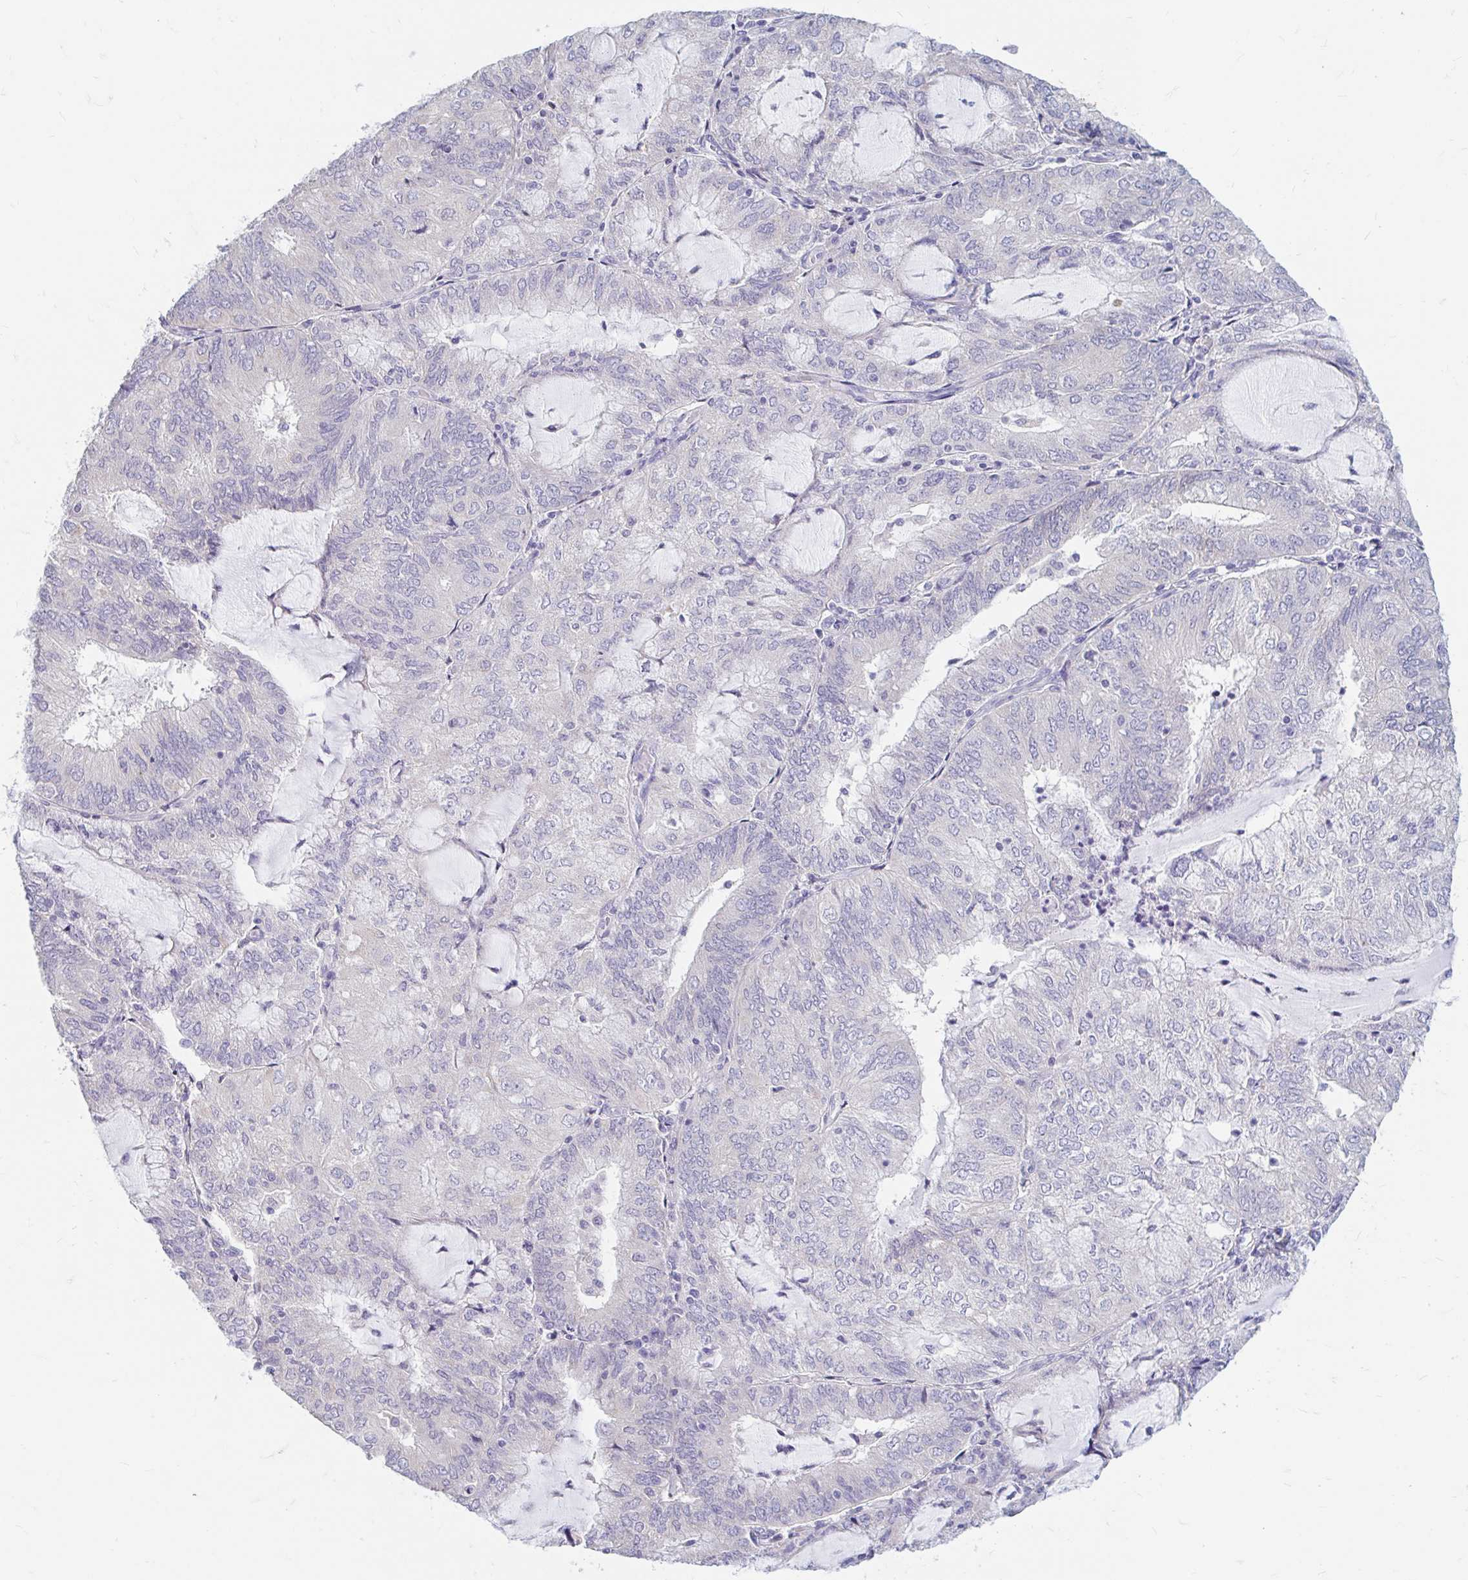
{"staining": {"intensity": "negative", "quantity": "none", "location": "none"}, "tissue": "endometrial cancer", "cell_type": "Tumor cells", "image_type": "cancer", "snomed": [{"axis": "morphology", "description": "Adenocarcinoma, NOS"}, {"axis": "topography", "description": "Endometrium"}], "caption": "Immunohistochemistry (IHC) of endometrial cancer exhibits no positivity in tumor cells.", "gene": "ADH1A", "patient": {"sex": "female", "age": 81}}